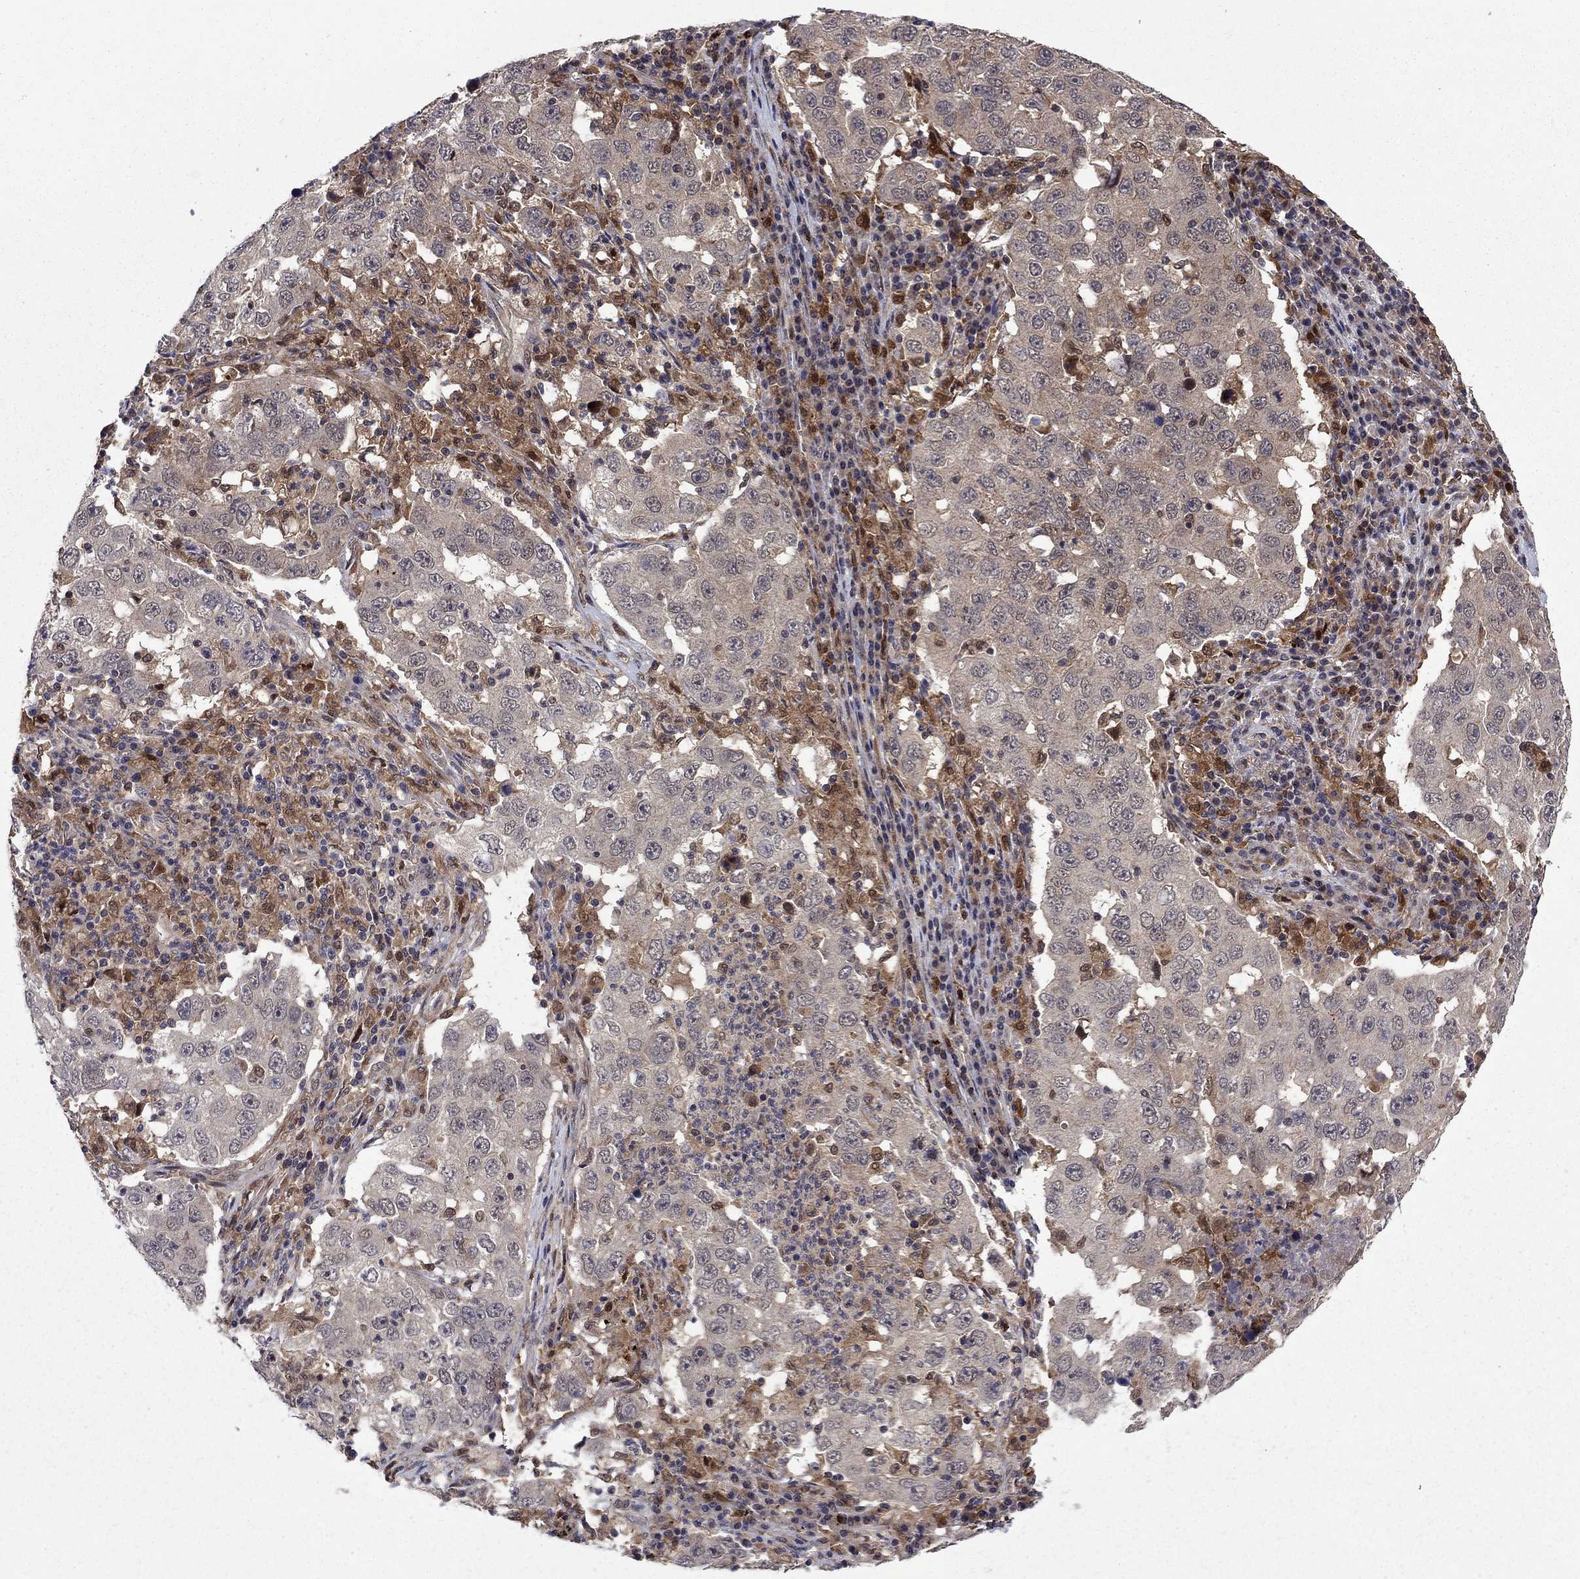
{"staining": {"intensity": "negative", "quantity": "none", "location": "none"}, "tissue": "lung cancer", "cell_type": "Tumor cells", "image_type": "cancer", "snomed": [{"axis": "morphology", "description": "Adenocarcinoma, NOS"}, {"axis": "topography", "description": "Lung"}], "caption": "Histopathology image shows no protein expression in tumor cells of adenocarcinoma (lung) tissue.", "gene": "TPMT", "patient": {"sex": "male", "age": 73}}